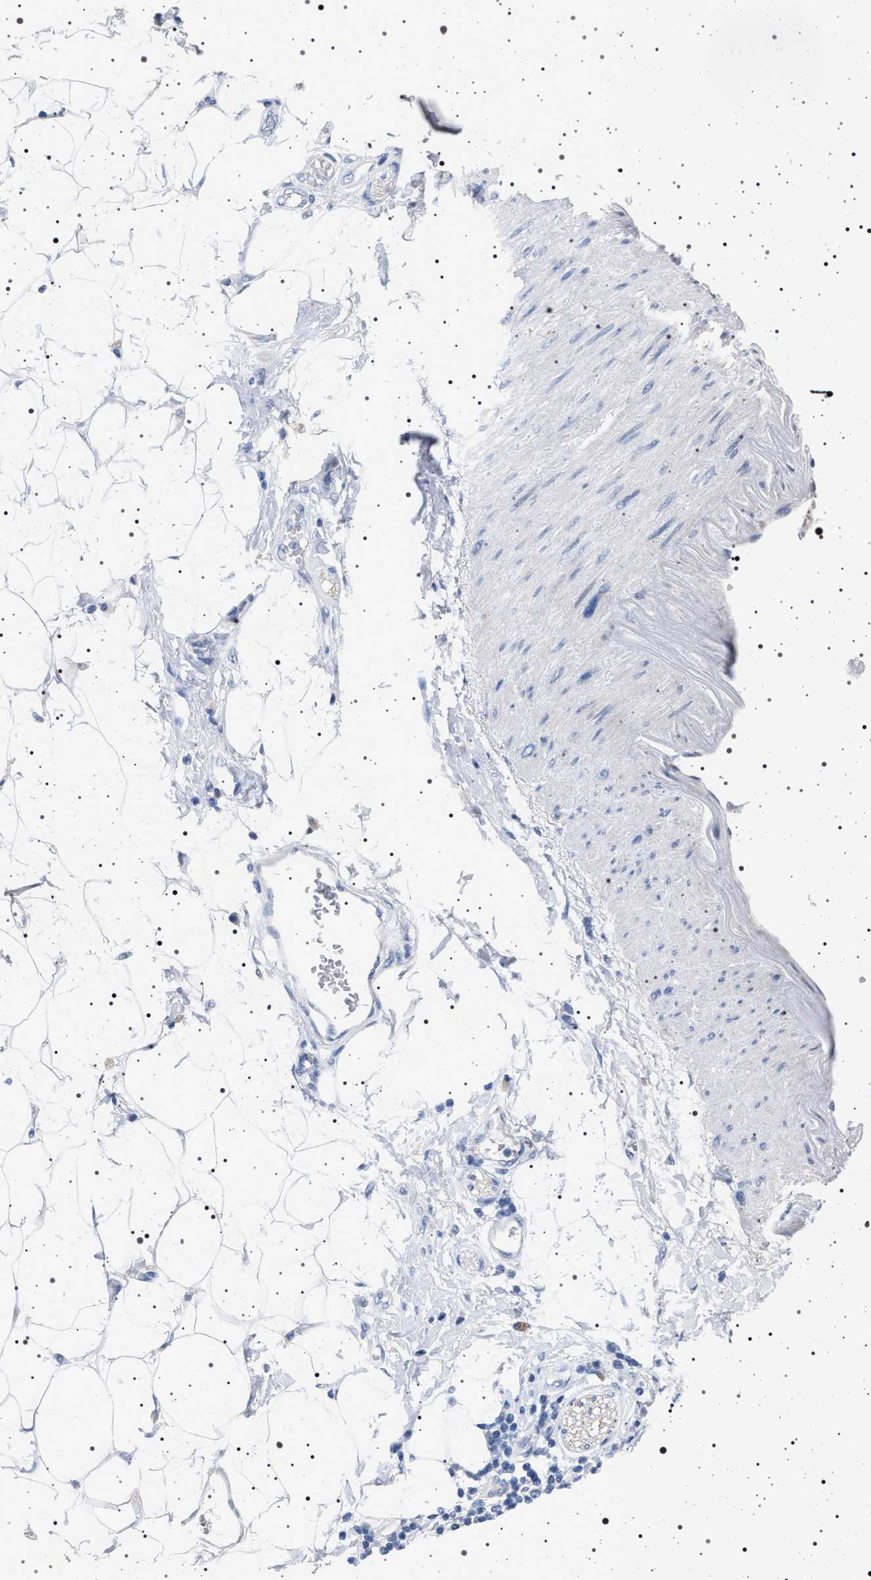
{"staining": {"intensity": "negative", "quantity": "none", "location": "none"}, "tissue": "adipose tissue", "cell_type": "Adipocytes", "image_type": "normal", "snomed": [{"axis": "morphology", "description": "Normal tissue, NOS"}, {"axis": "morphology", "description": "Adenocarcinoma, NOS"}, {"axis": "topography", "description": "Duodenum"}, {"axis": "topography", "description": "Peripheral nerve tissue"}], "caption": "IHC histopathology image of normal human adipose tissue stained for a protein (brown), which reveals no staining in adipocytes.", "gene": "NAT9", "patient": {"sex": "female", "age": 60}}